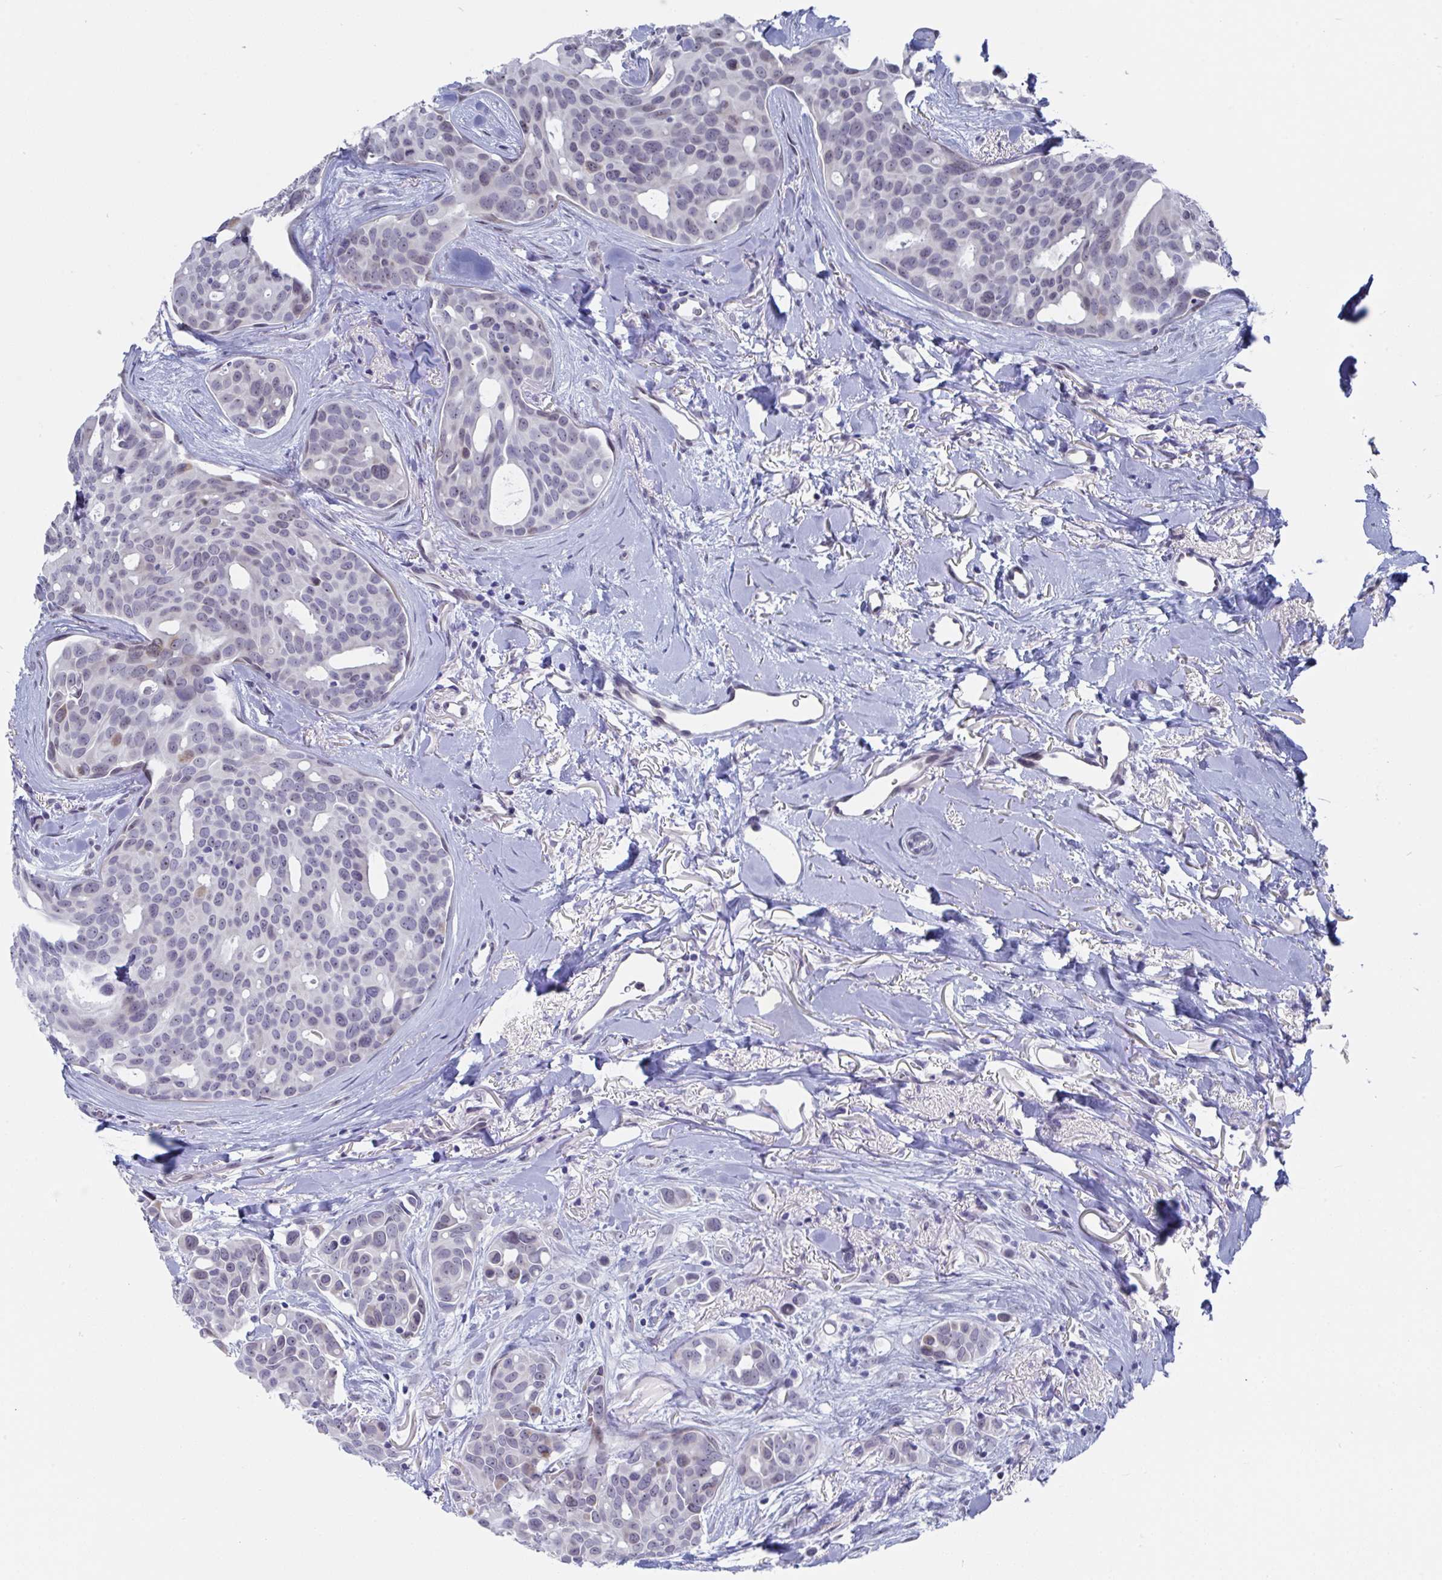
{"staining": {"intensity": "weak", "quantity": "25%-75%", "location": "nuclear"}, "tissue": "breast cancer", "cell_type": "Tumor cells", "image_type": "cancer", "snomed": [{"axis": "morphology", "description": "Duct carcinoma"}, {"axis": "topography", "description": "Breast"}], "caption": "Weak nuclear staining is appreciated in about 25%-75% of tumor cells in breast cancer (invasive ductal carcinoma). Using DAB (brown) and hematoxylin (blue) stains, captured at high magnification using brightfield microscopy.", "gene": "MFSD4A", "patient": {"sex": "female", "age": 54}}